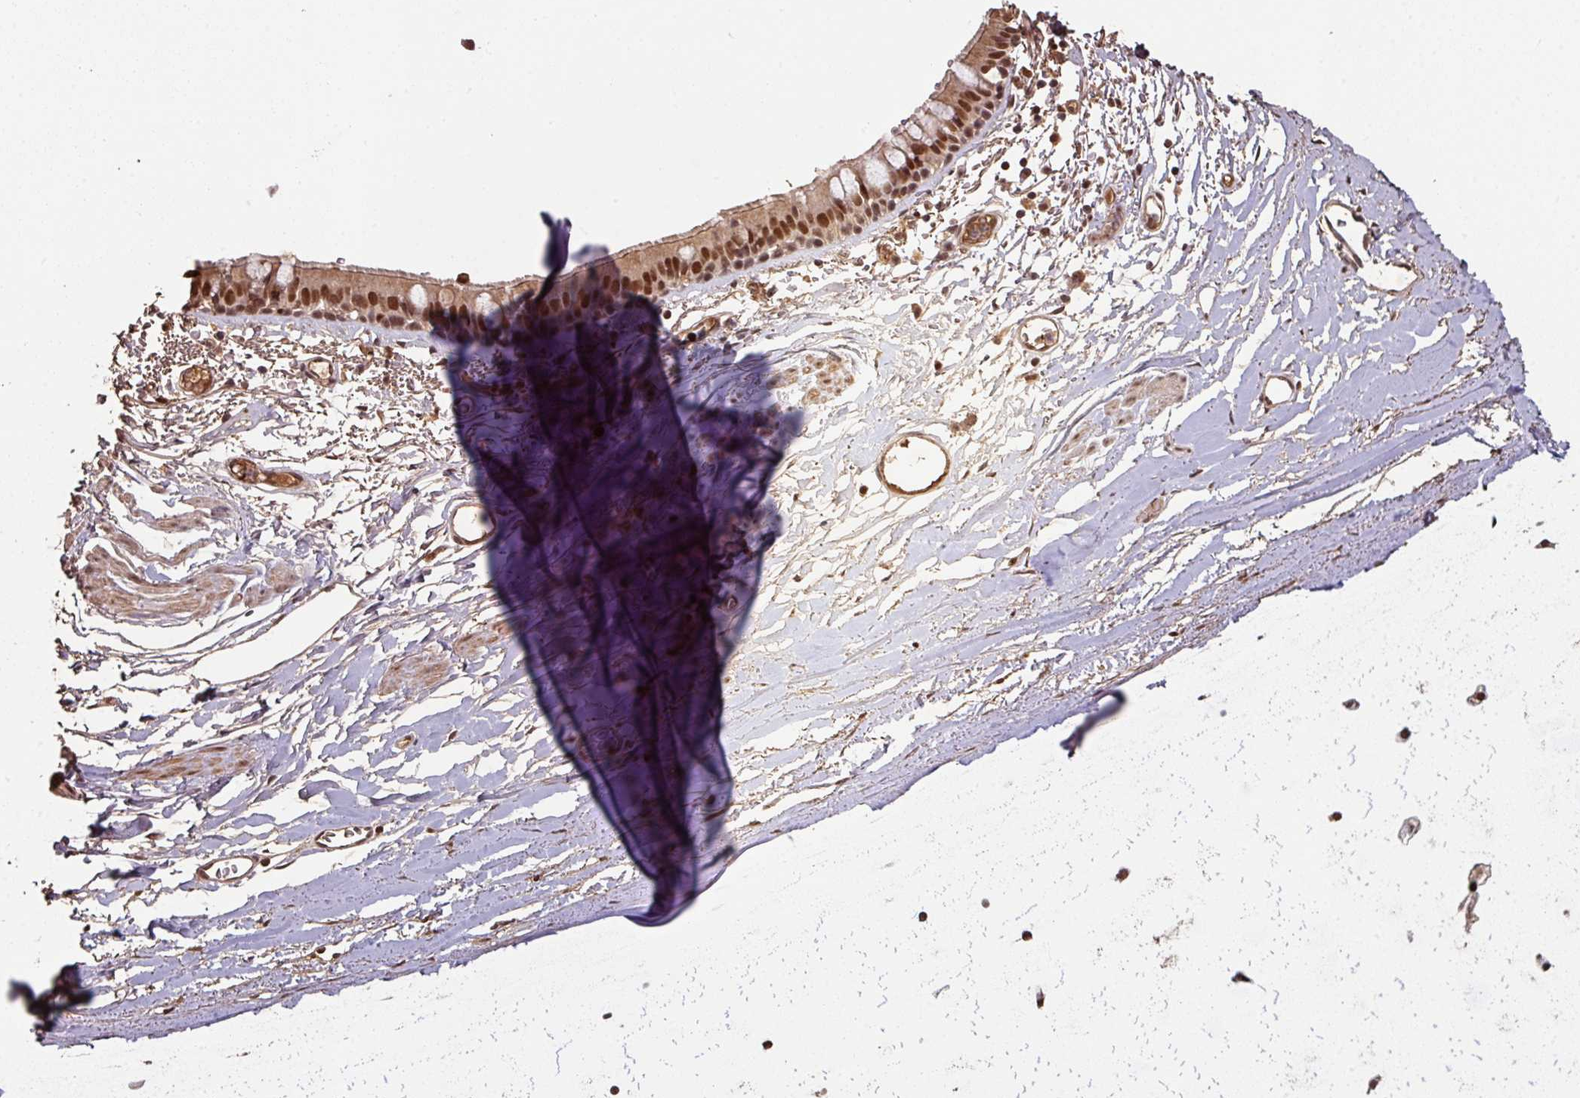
{"staining": {"intensity": "moderate", "quantity": ">75%", "location": "cytoplasmic/membranous,nuclear"}, "tissue": "bronchus", "cell_type": "Respiratory epithelial cells", "image_type": "normal", "snomed": [{"axis": "morphology", "description": "Normal tissue, NOS"}, {"axis": "topography", "description": "Bronchus"}], "caption": "Normal bronchus was stained to show a protein in brown. There is medium levels of moderate cytoplasmic/membranous,nuclear expression in approximately >75% of respiratory epithelial cells.", "gene": "POLD1", "patient": {"sex": "male", "age": 67}}